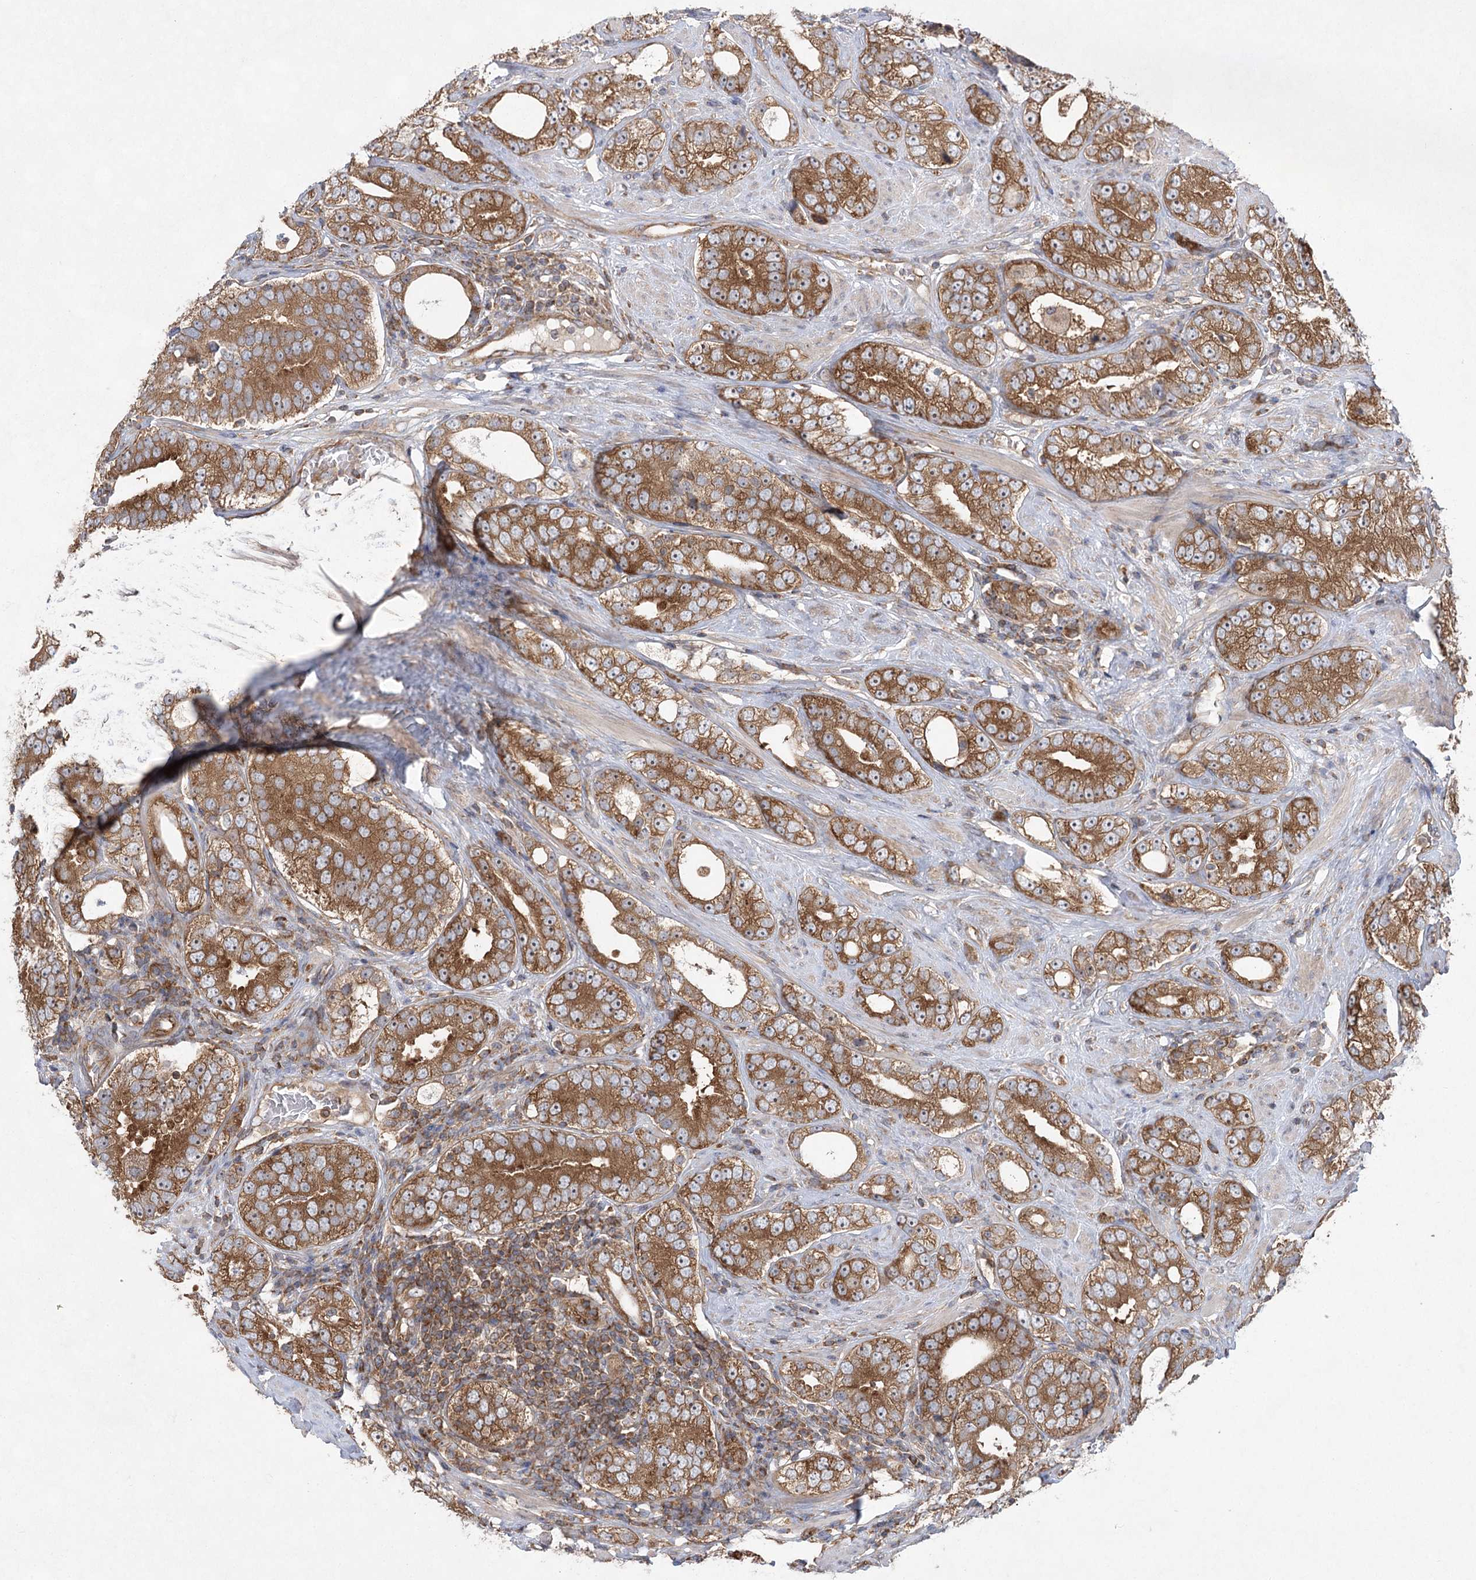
{"staining": {"intensity": "moderate", "quantity": ">75%", "location": "cytoplasmic/membranous"}, "tissue": "prostate cancer", "cell_type": "Tumor cells", "image_type": "cancer", "snomed": [{"axis": "morphology", "description": "Adenocarcinoma, High grade"}, {"axis": "topography", "description": "Prostate"}], "caption": "High-grade adenocarcinoma (prostate) stained for a protein shows moderate cytoplasmic/membranous positivity in tumor cells. Nuclei are stained in blue.", "gene": "EIF3A", "patient": {"sex": "male", "age": 56}}